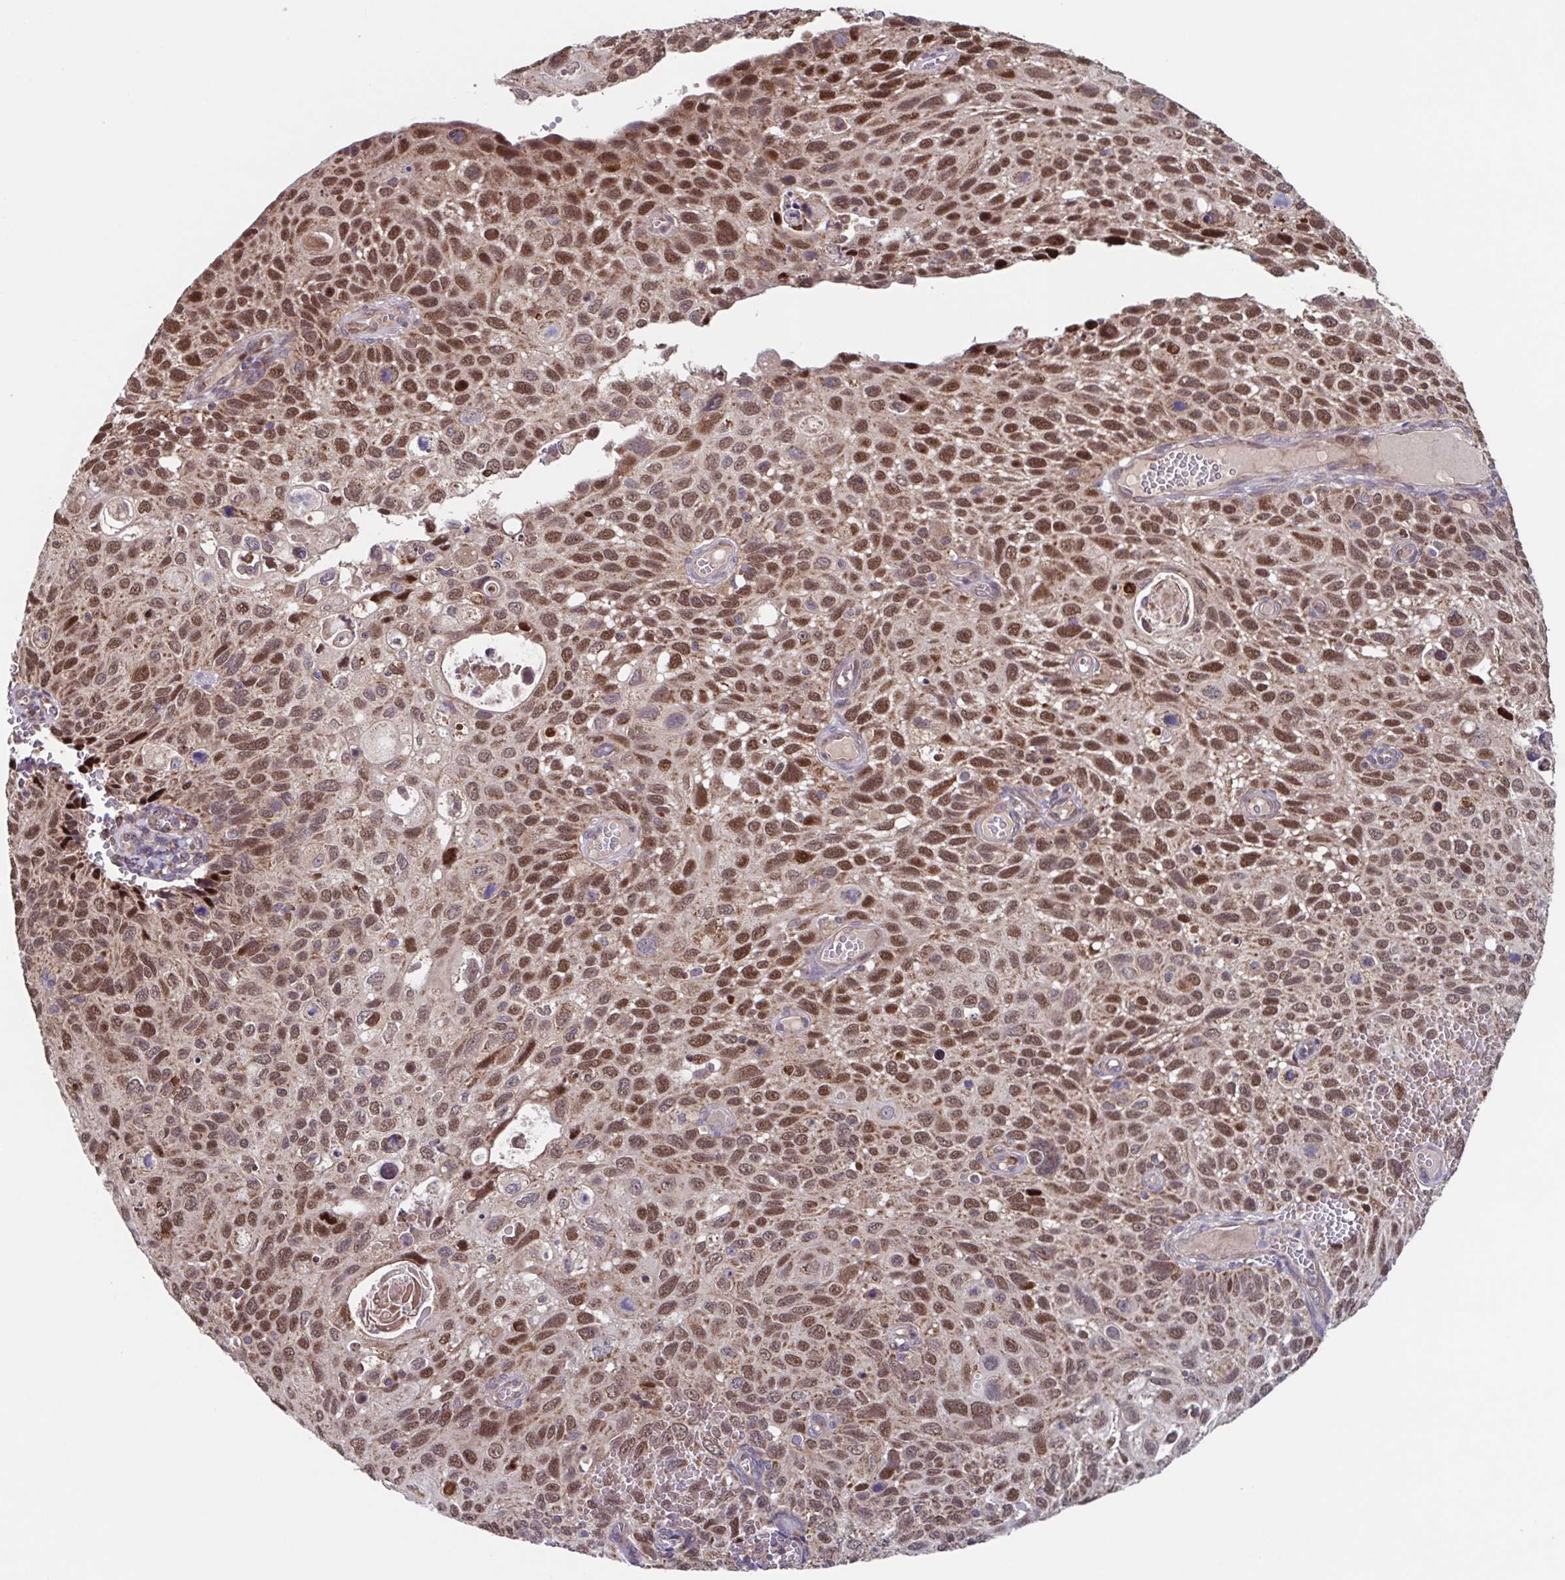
{"staining": {"intensity": "moderate", "quantity": ">75%", "location": "cytoplasmic/membranous,nuclear"}, "tissue": "cervical cancer", "cell_type": "Tumor cells", "image_type": "cancer", "snomed": [{"axis": "morphology", "description": "Squamous cell carcinoma, NOS"}, {"axis": "topography", "description": "Cervix"}], "caption": "Protein staining demonstrates moderate cytoplasmic/membranous and nuclear positivity in approximately >75% of tumor cells in cervical squamous cell carcinoma.", "gene": "TTC19", "patient": {"sex": "female", "age": 70}}